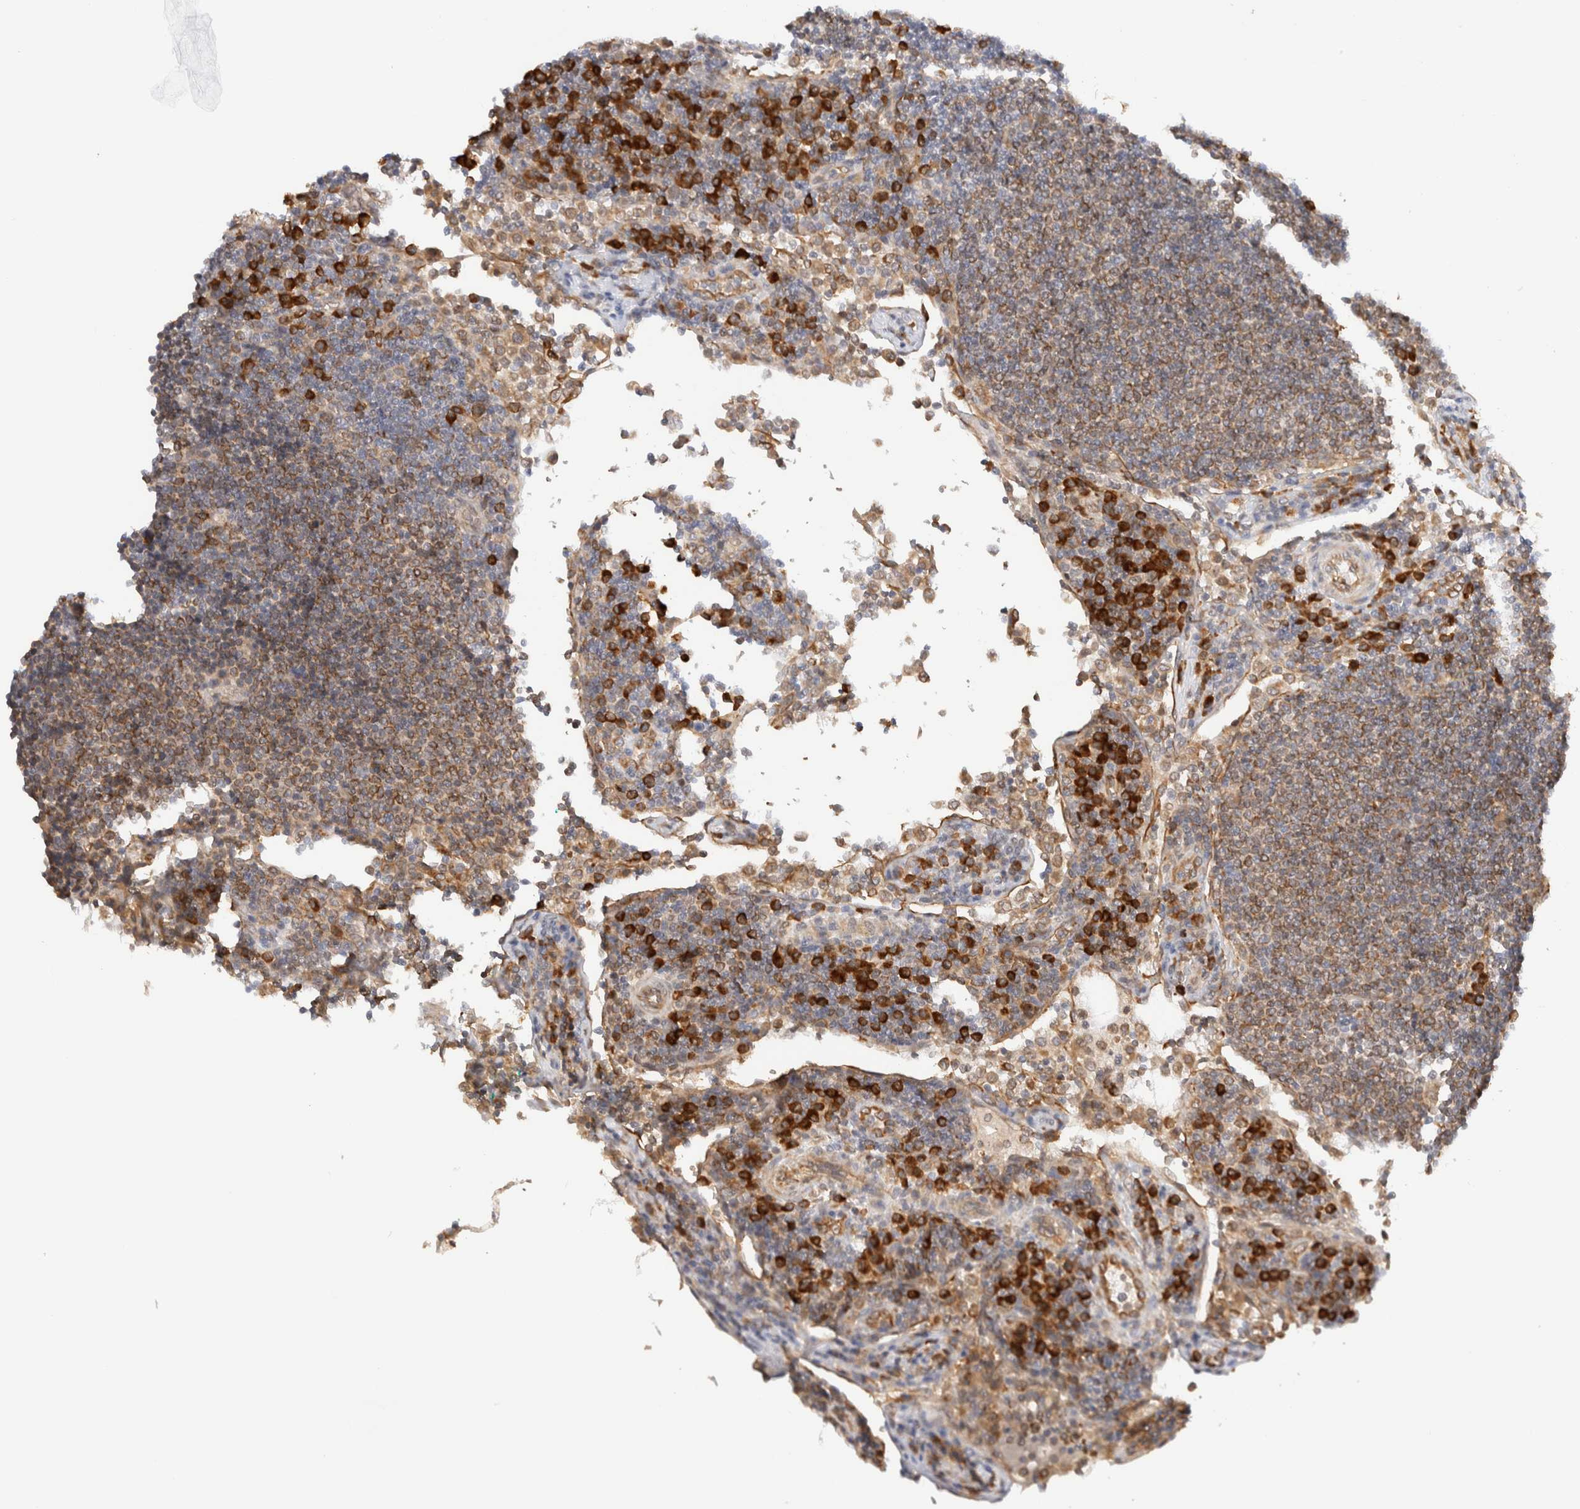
{"staining": {"intensity": "moderate", "quantity": ">75%", "location": "cytoplasmic/membranous,nuclear"}, "tissue": "lymph node", "cell_type": "Germinal center cells", "image_type": "normal", "snomed": [{"axis": "morphology", "description": "Normal tissue, NOS"}, {"axis": "topography", "description": "Lymph node"}], "caption": "Immunohistochemistry (IHC) histopathology image of benign lymph node stained for a protein (brown), which demonstrates medium levels of moderate cytoplasmic/membranous,nuclear positivity in about >75% of germinal center cells.", "gene": "SYVN1", "patient": {"sex": "female", "age": 53}}